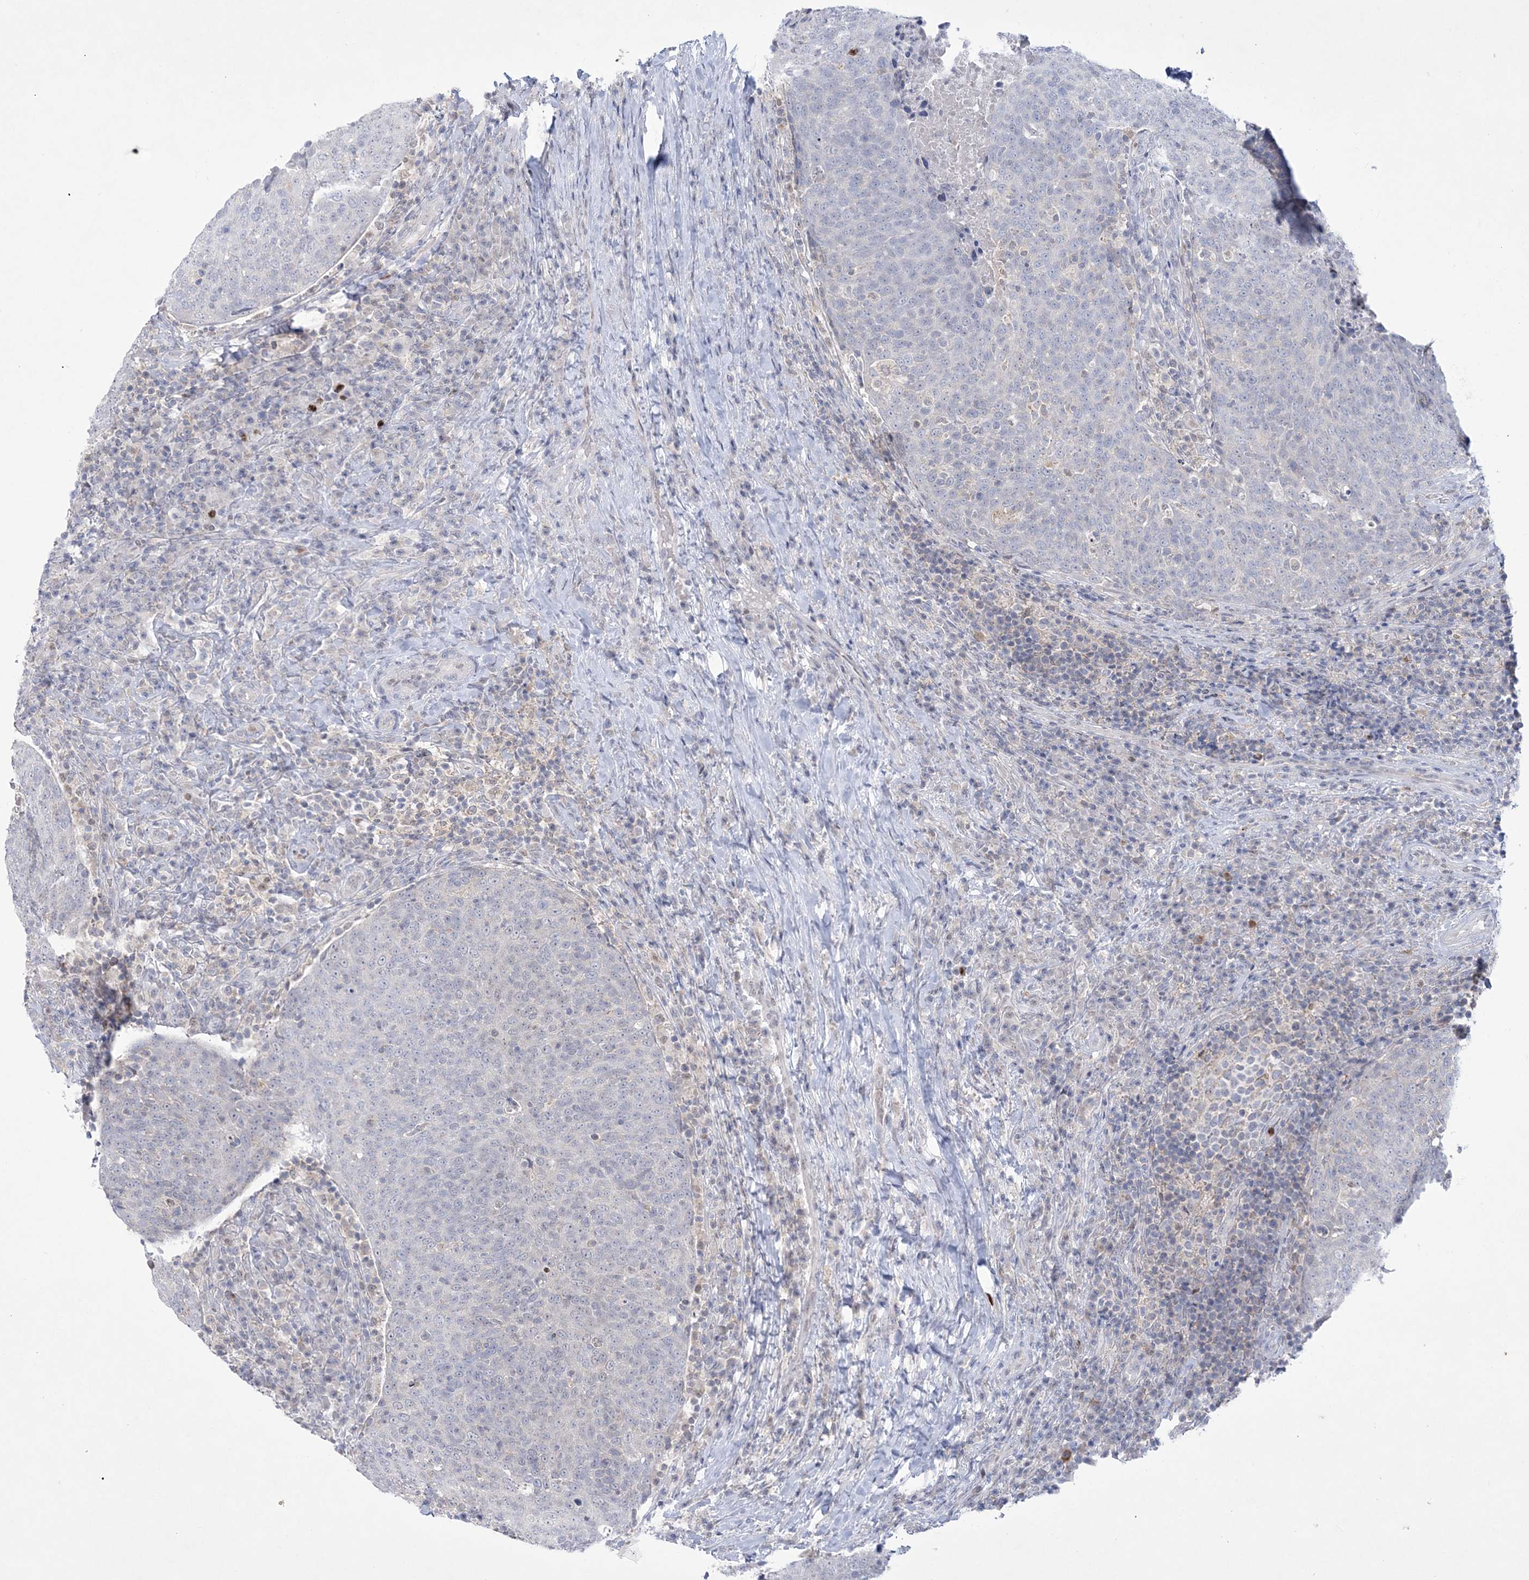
{"staining": {"intensity": "negative", "quantity": "none", "location": "none"}, "tissue": "head and neck cancer", "cell_type": "Tumor cells", "image_type": "cancer", "snomed": [{"axis": "morphology", "description": "Squamous cell carcinoma, NOS"}, {"axis": "morphology", "description": "Squamous cell carcinoma, metastatic, NOS"}, {"axis": "topography", "description": "Lymph node"}, {"axis": "topography", "description": "Head-Neck"}], "caption": "Tumor cells show no significant protein positivity in metastatic squamous cell carcinoma (head and neck).", "gene": "WDR27", "patient": {"sex": "male", "age": 62}}